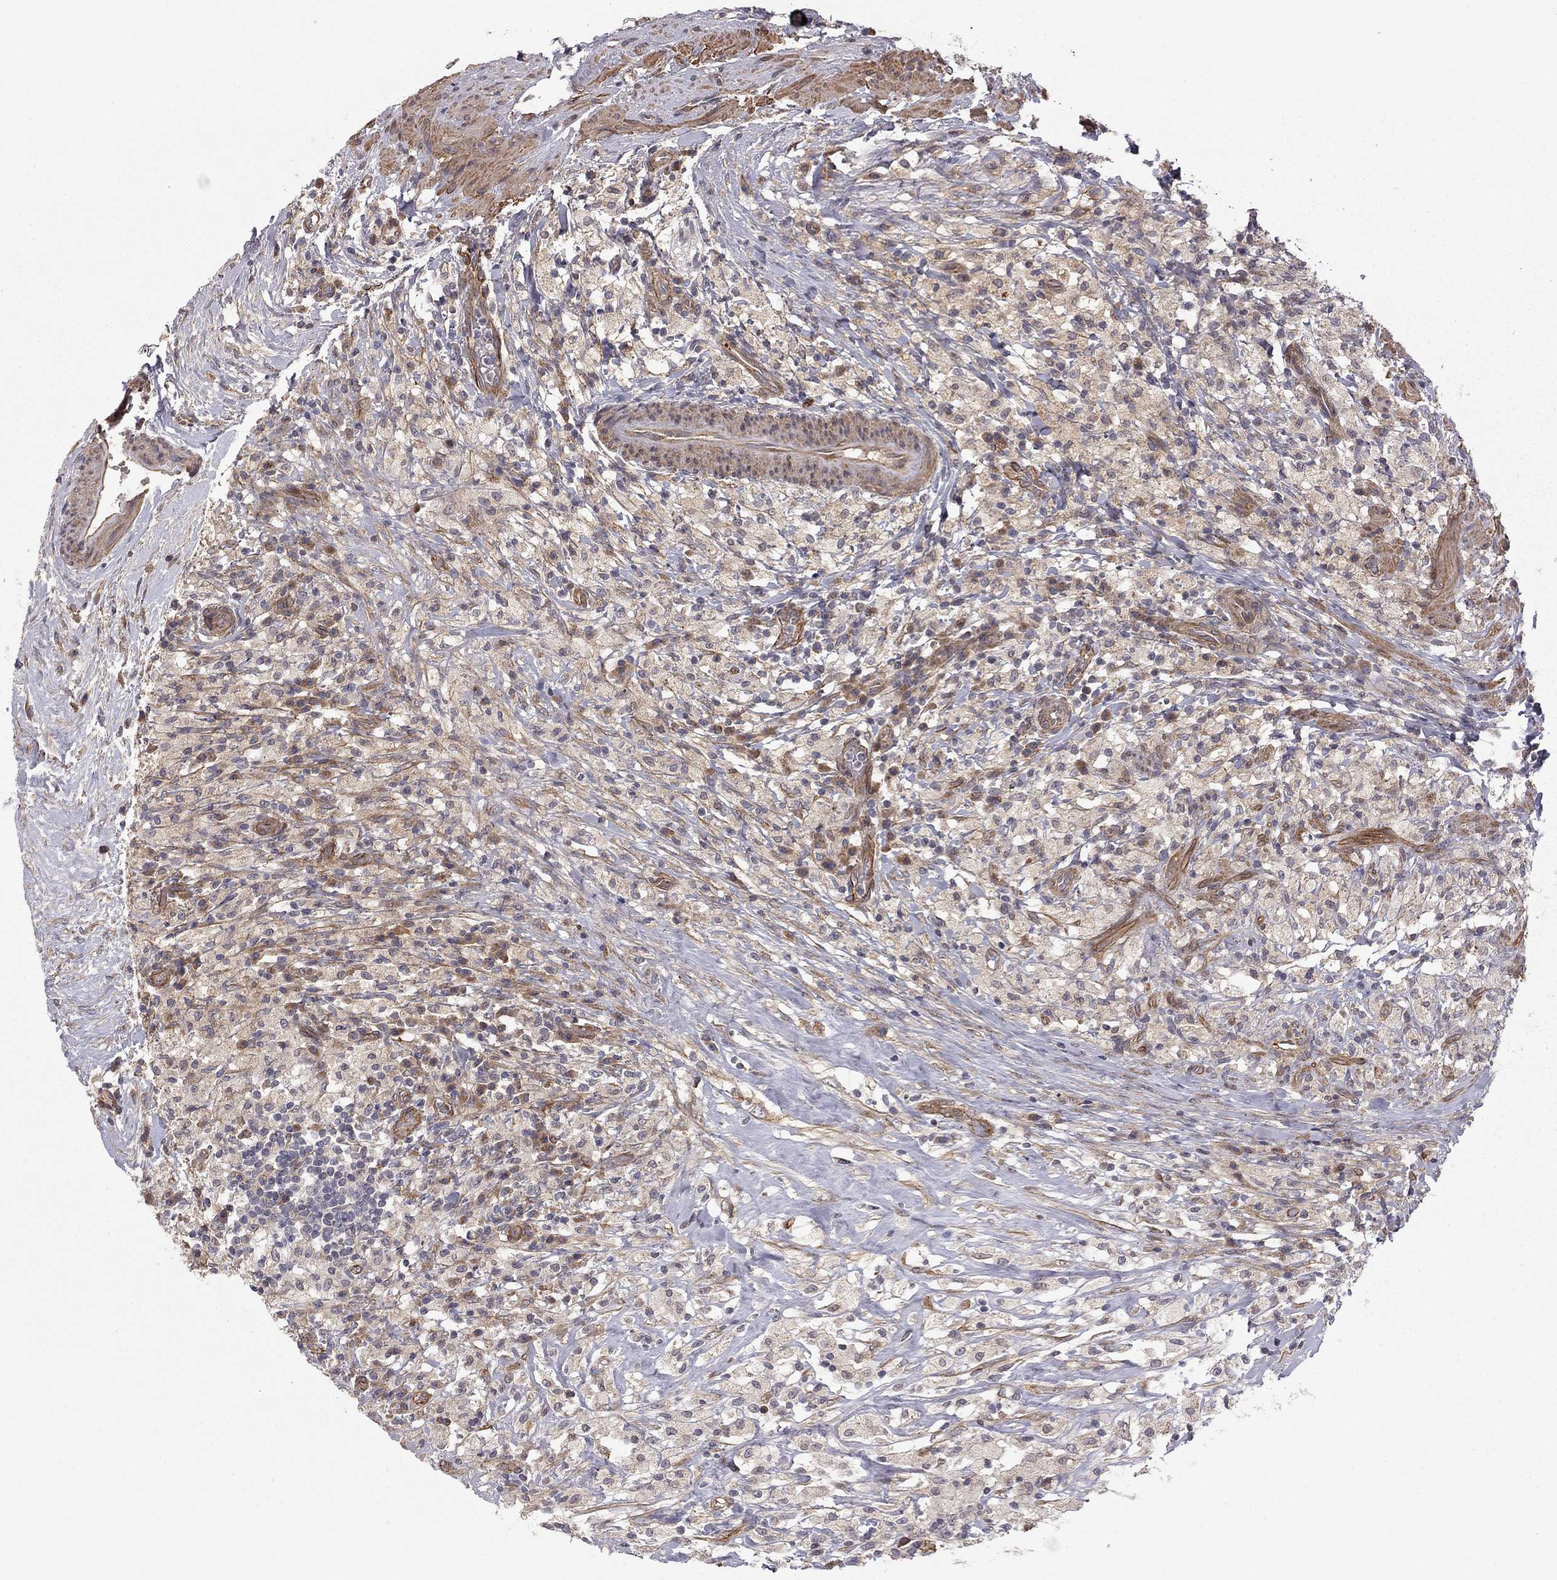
{"staining": {"intensity": "weak", "quantity": "25%-75%", "location": "cytoplasmic/membranous"}, "tissue": "testis cancer", "cell_type": "Tumor cells", "image_type": "cancer", "snomed": [{"axis": "morphology", "description": "Necrosis, NOS"}, {"axis": "morphology", "description": "Carcinoma, Embryonal, NOS"}, {"axis": "topography", "description": "Testis"}], "caption": "About 25%-75% of tumor cells in human embryonal carcinoma (testis) exhibit weak cytoplasmic/membranous protein staining as visualized by brown immunohistochemical staining.", "gene": "EXOC3L2", "patient": {"sex": "male", "age": 19}}